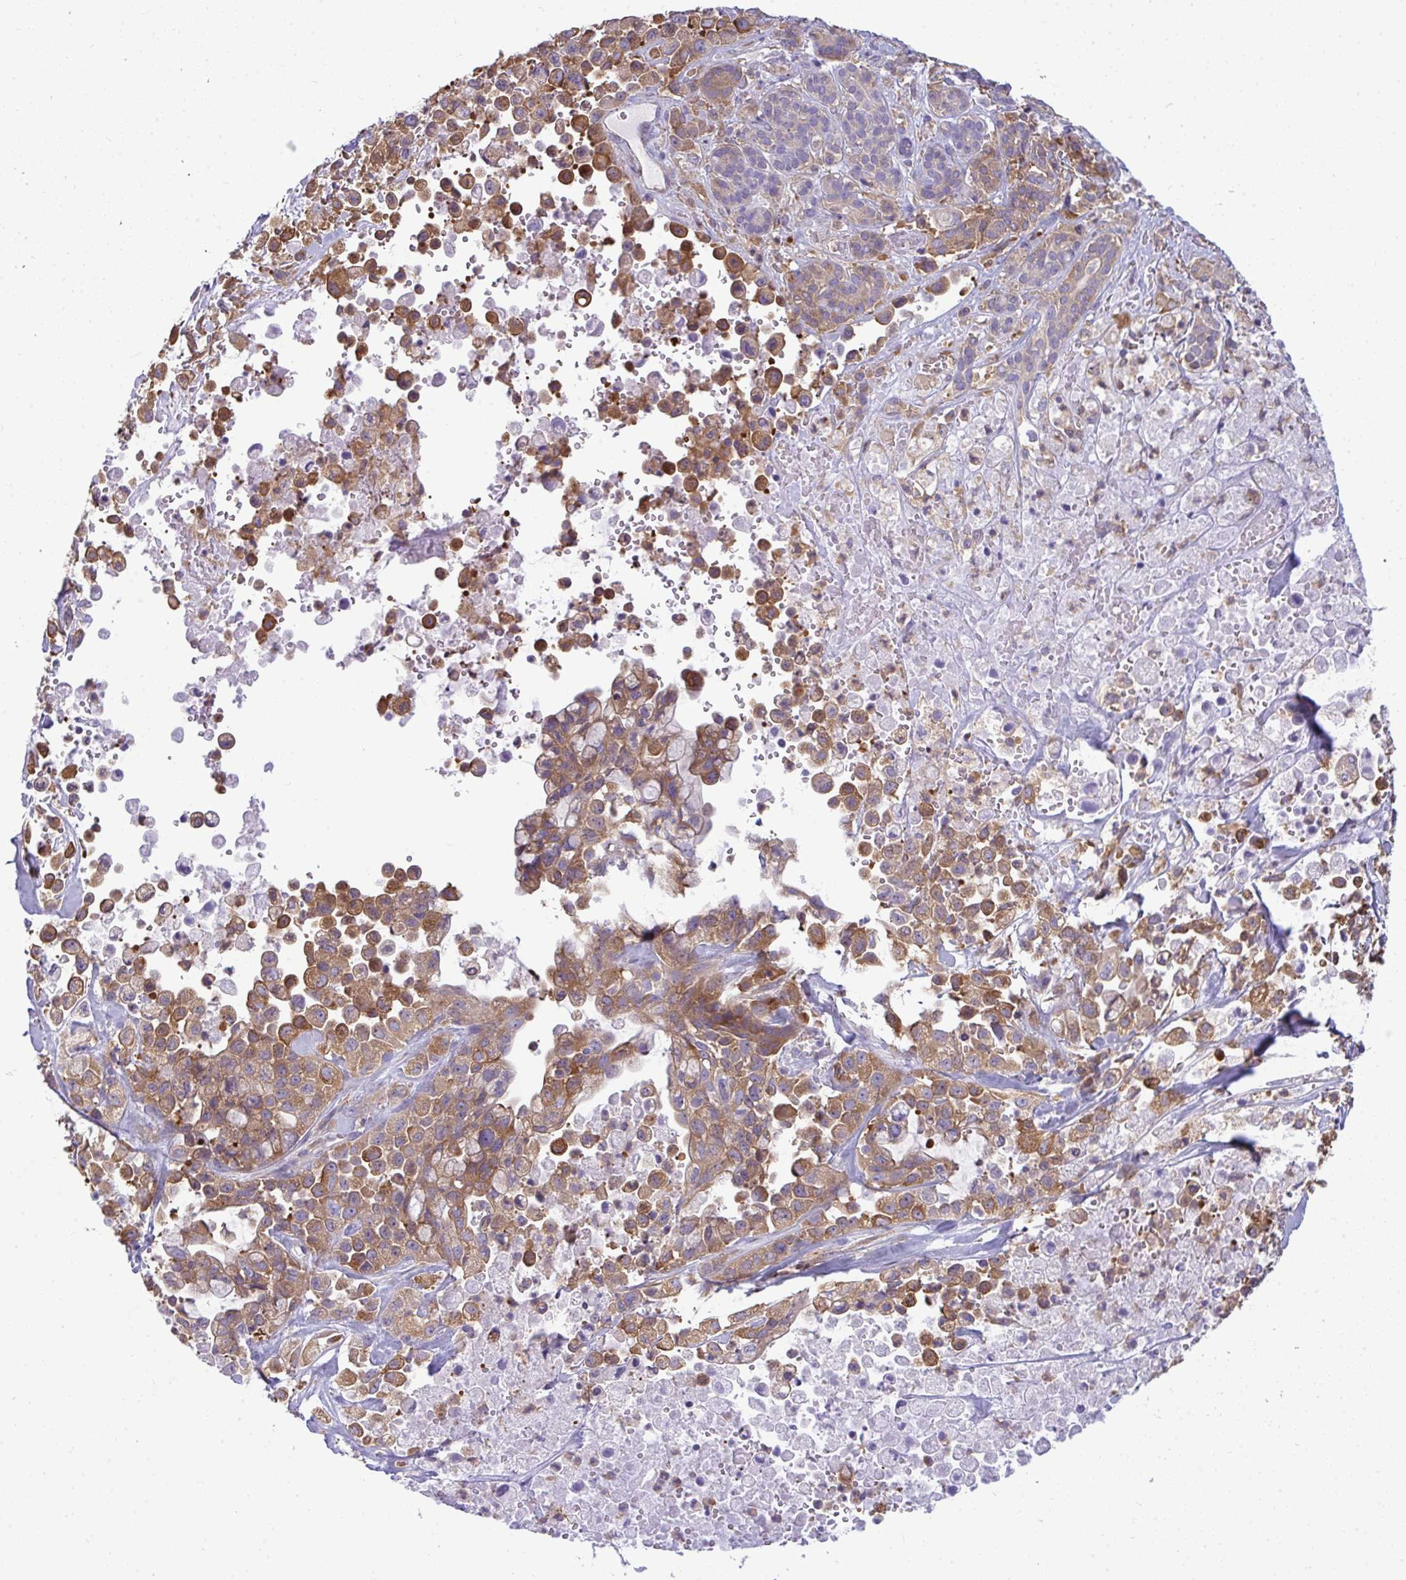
{"staining": {"intensity": "moderate", "quantity": ">75%", "location": "cytoplasmic/membranous"}, "tissue": "pancreatic cancer", "cell_type": "Tumor cells", "image_type": "cancer", "snomed": [{"axis": "morphology", "description": "Adenocarcinoma, NOS"}, {"axis": "topography", "description": "Pancreas"}], "caption": "IHC of human pancreatic cancer reveals medium levels of moderate cytoplasmic/membranous staining in approximately >75% of tumor cells.", "gene": "SLC30A6", "patient": {"sex": "male", "age": 44}}